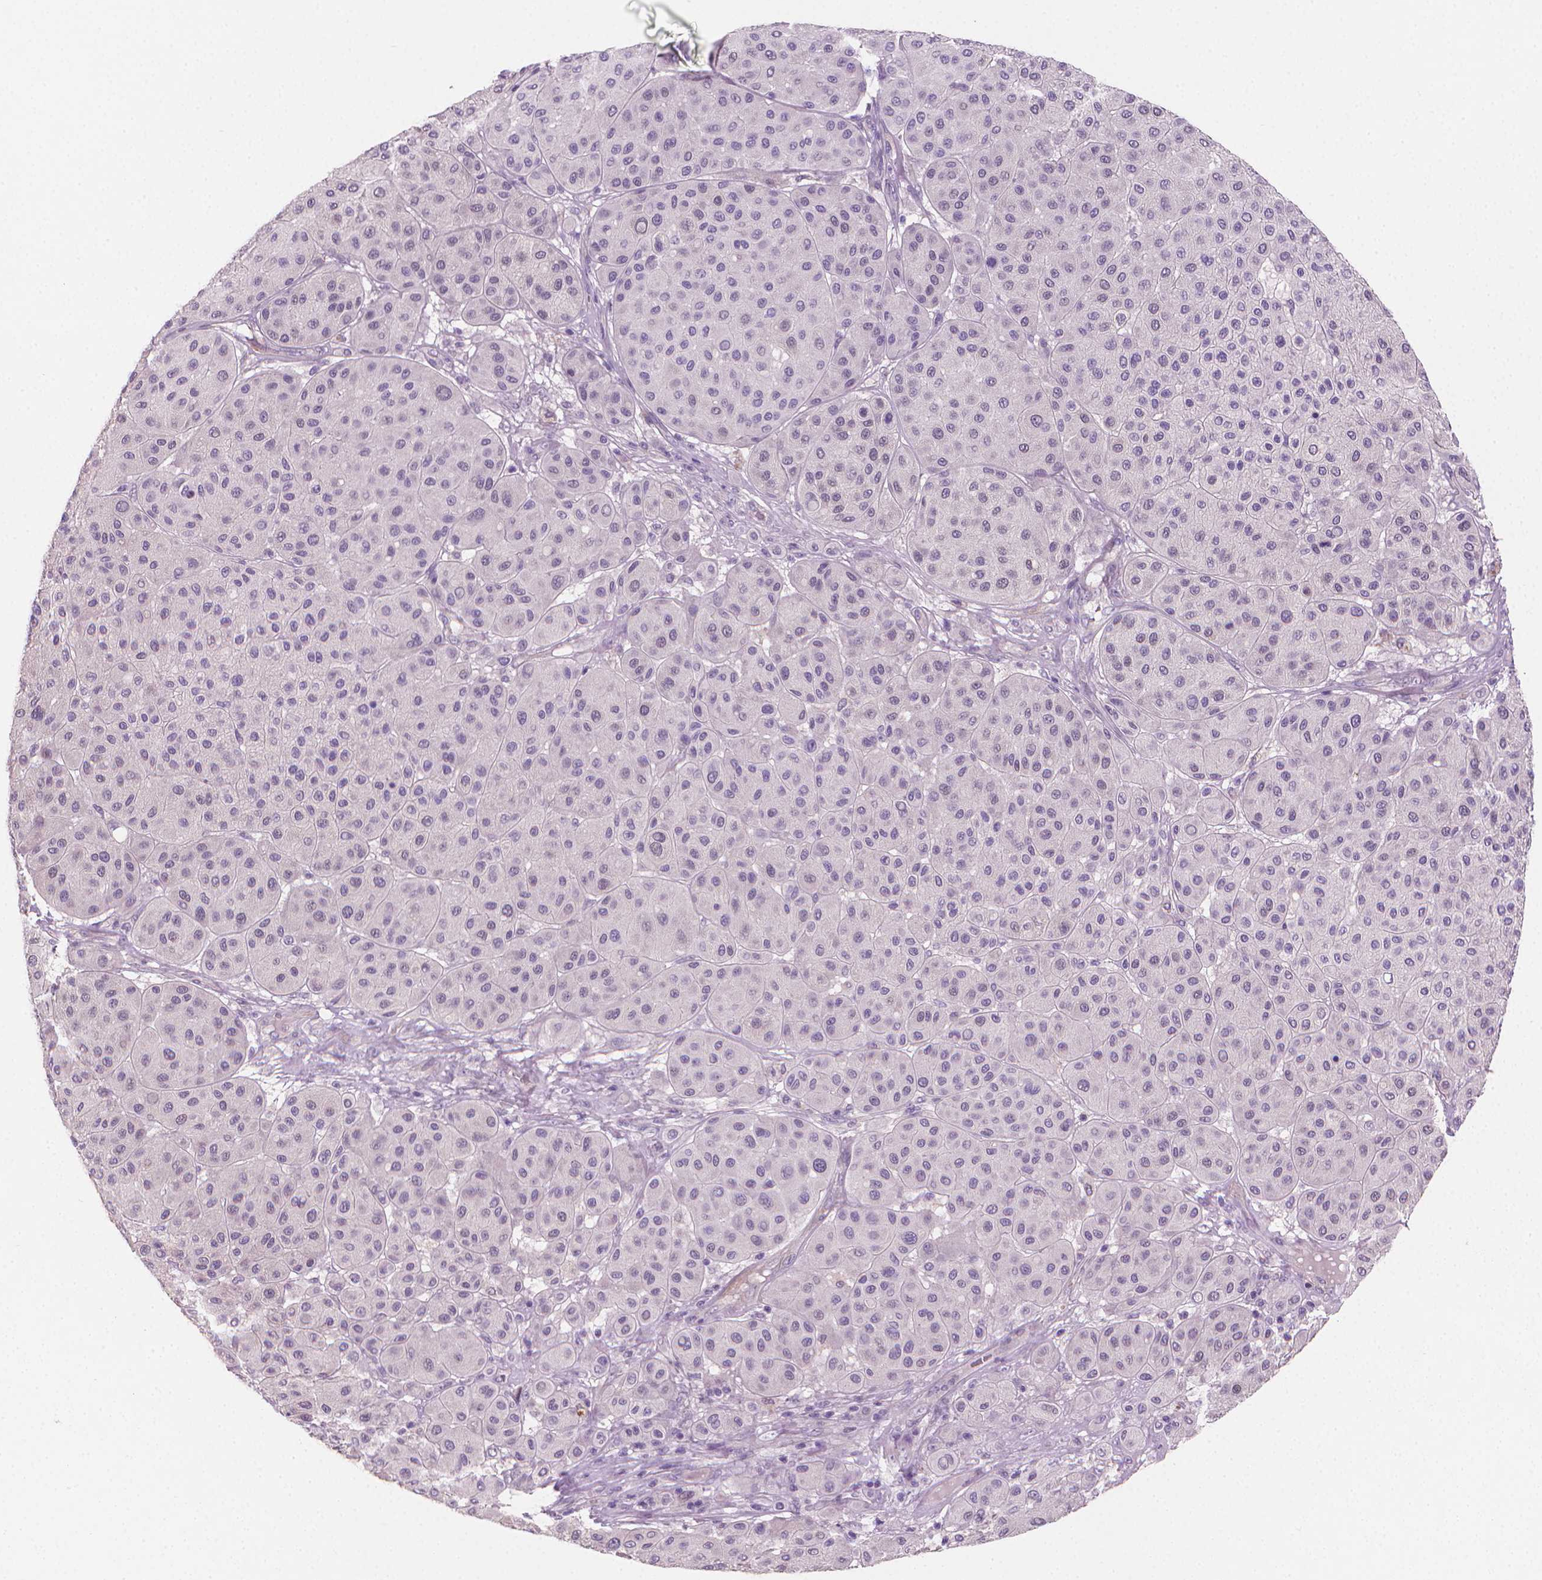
{"staining": {"intensity": "negative", "quantity": "none", "location": "none"}, "tissue": "melanoma", "cell_type": "Tumor cells", "image_type": "cancer", "snomed": [{"axis": "morphology", "description": "Malignant melanoma, Metastatic site"}, {"axis": "topography", "description": "Smooth muscle"}], "caption": "High magnification brightfield microscopy of malignant melanoma (metastatic site) stained with DAB (3,3'-diaminobenzidine) (brown) and counterstained with hematoxylin (blue): tumor cells show no significant expression.", "gene": "CLXN", "patient": {"sex": "male", "age": 41}}